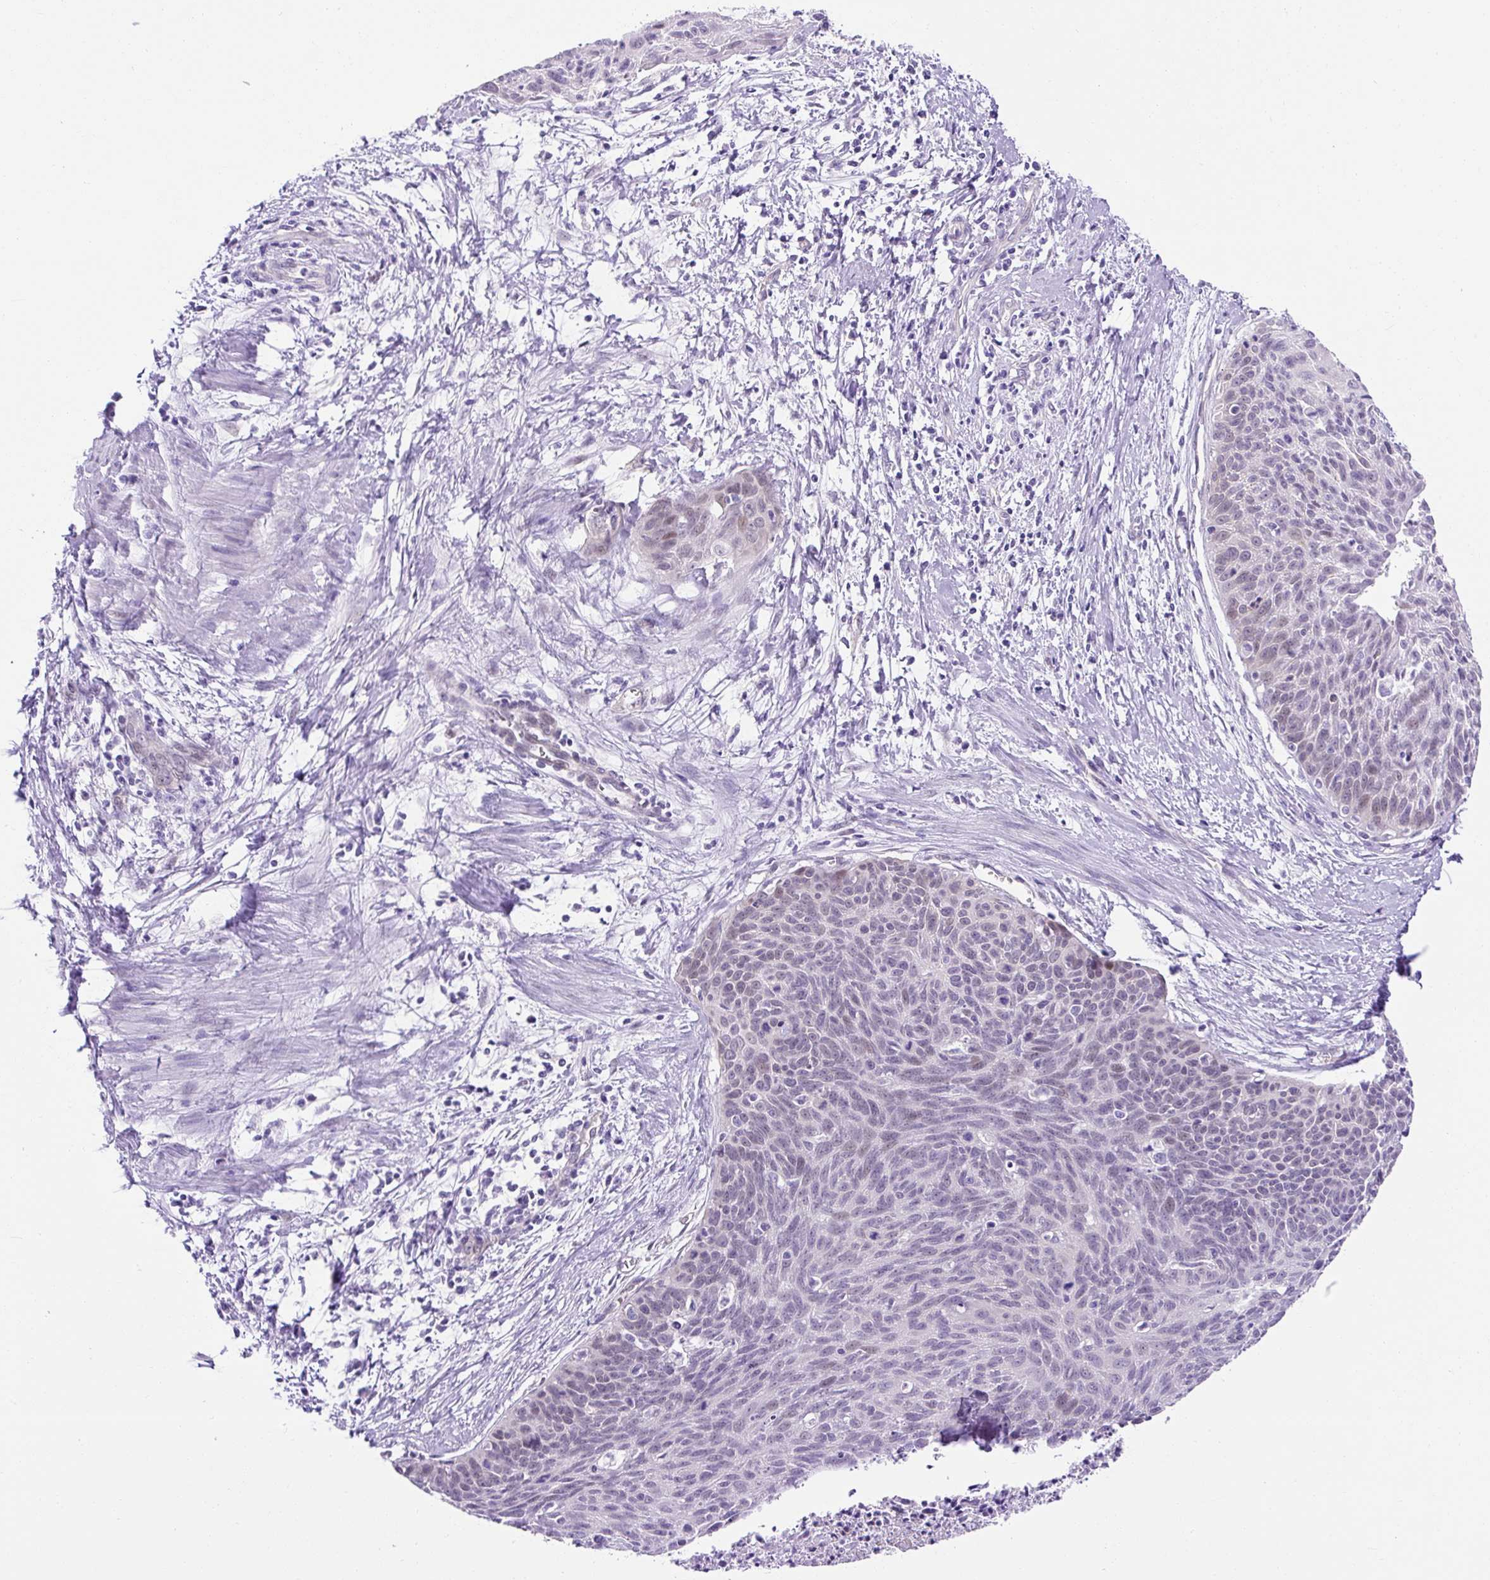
{"staining": {"intensity": "negative", "quantity": "none", "location": "none"}, "tissue": "cervical cancer", "cell_type": "Tumor cells", "image_type": "cancer", "snomed": [{"axis": "morphology", "description": "Squamous cell carcinoma, NOS"}, {"axis": "topography", "description": "Cervix"}], "caption": "An immunohistochemistry (IHC) micrograph of cervical cancer is shown. There is no staining in tumor cells of cervical cancer.", "gene": "KRT12", "patient": {"sex": "female", "age": 55}}